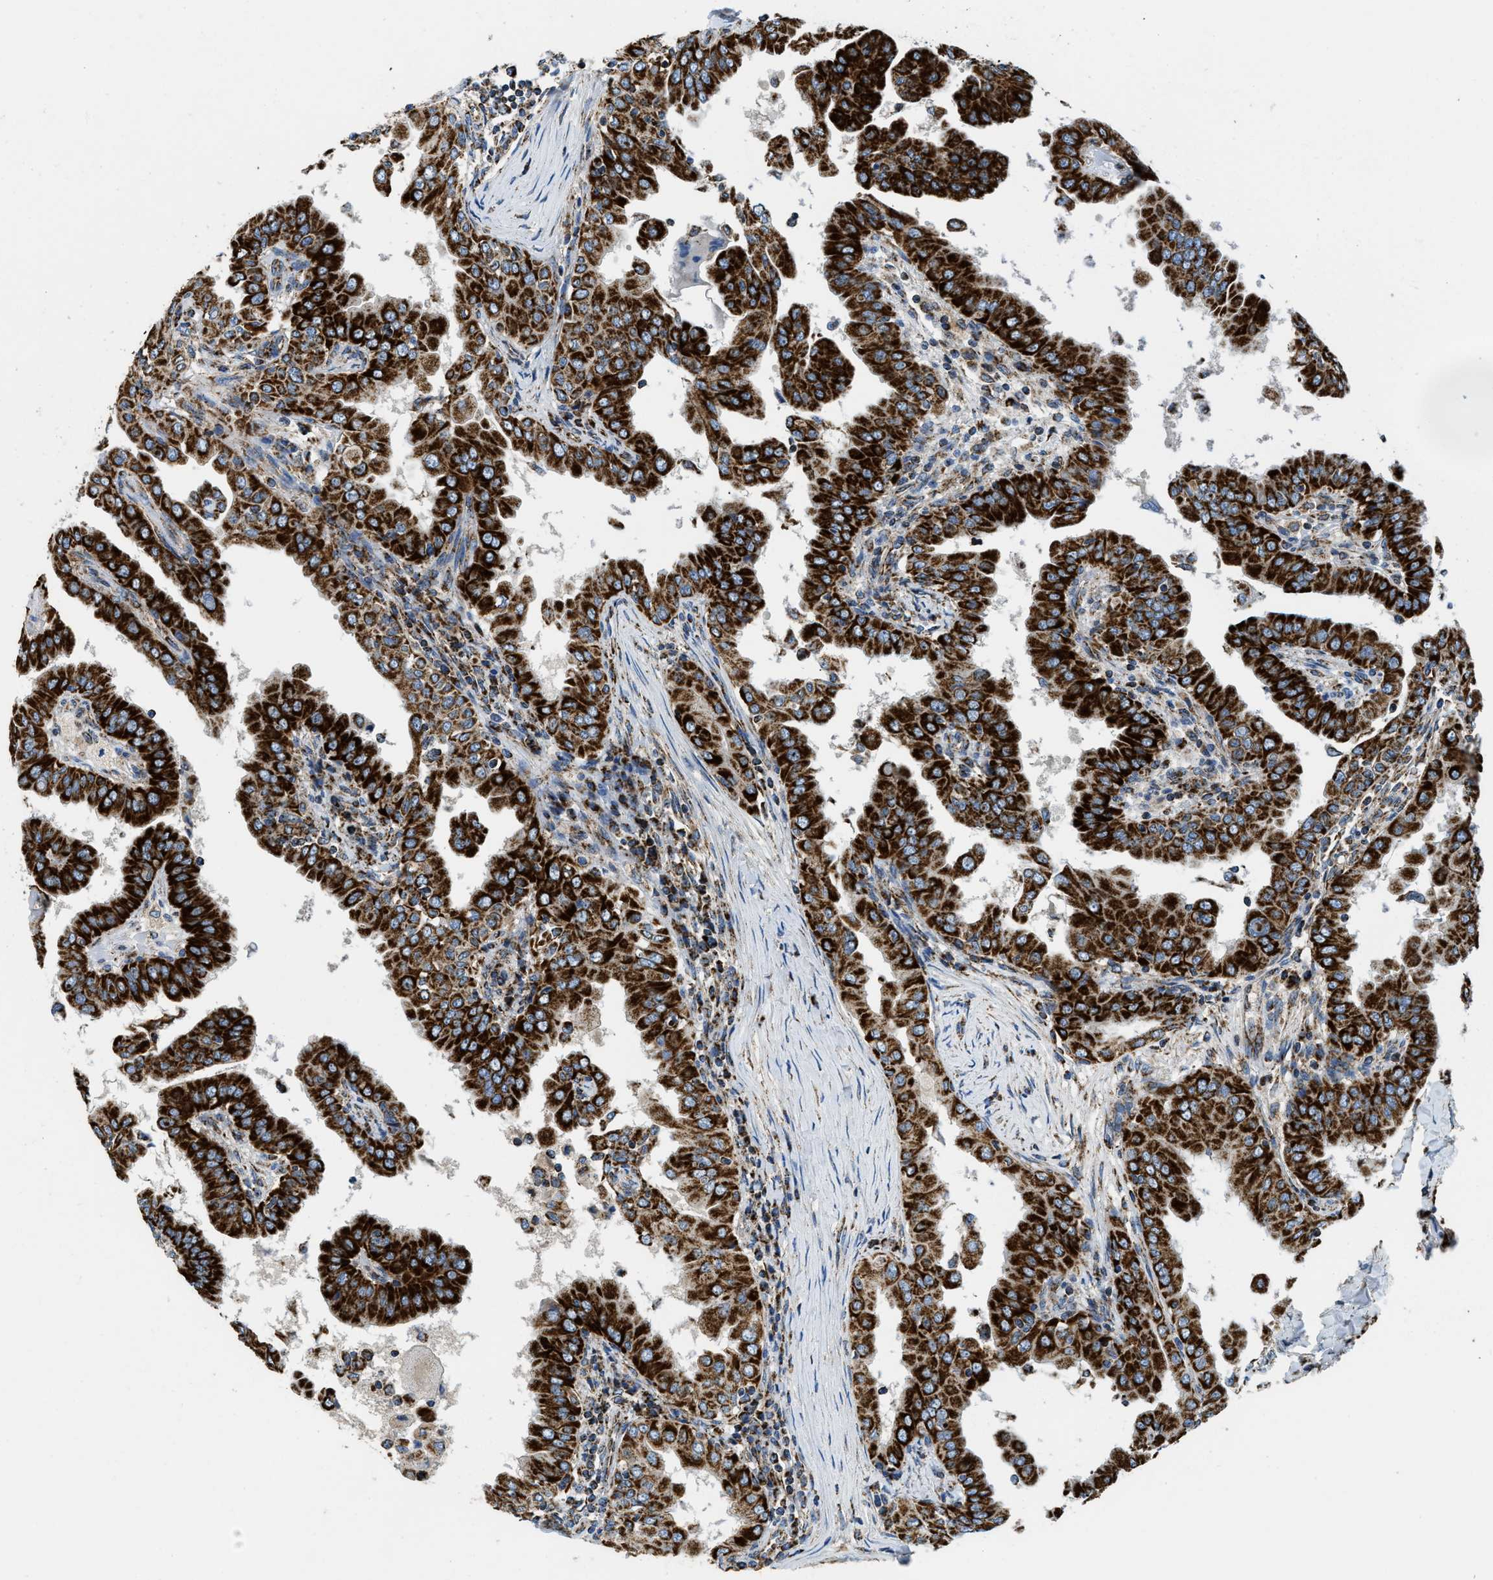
{"staining": {"intensity": "strong", "quantity": ">75%", "location": "cytoplasmic/membranous"}, "tissue": "thyroid cancer", "cell_type": "Tumor cells", "image_type": "cancer", "snomed": [{"axis": "morphology", "description": "Papillary adenocarcinoma, NOS"}, {"axis": "topography", "description": "Thyroid gland"}], "caption": "This image demonstrates immunohistochemistry staining of papillary adenocarcinoma (thyroid), with high strong cytoplasmic/membranous expression in about >75% of tumor cells.", "gene": "STK33", "patient": {"sex": "male", "age": 33}}